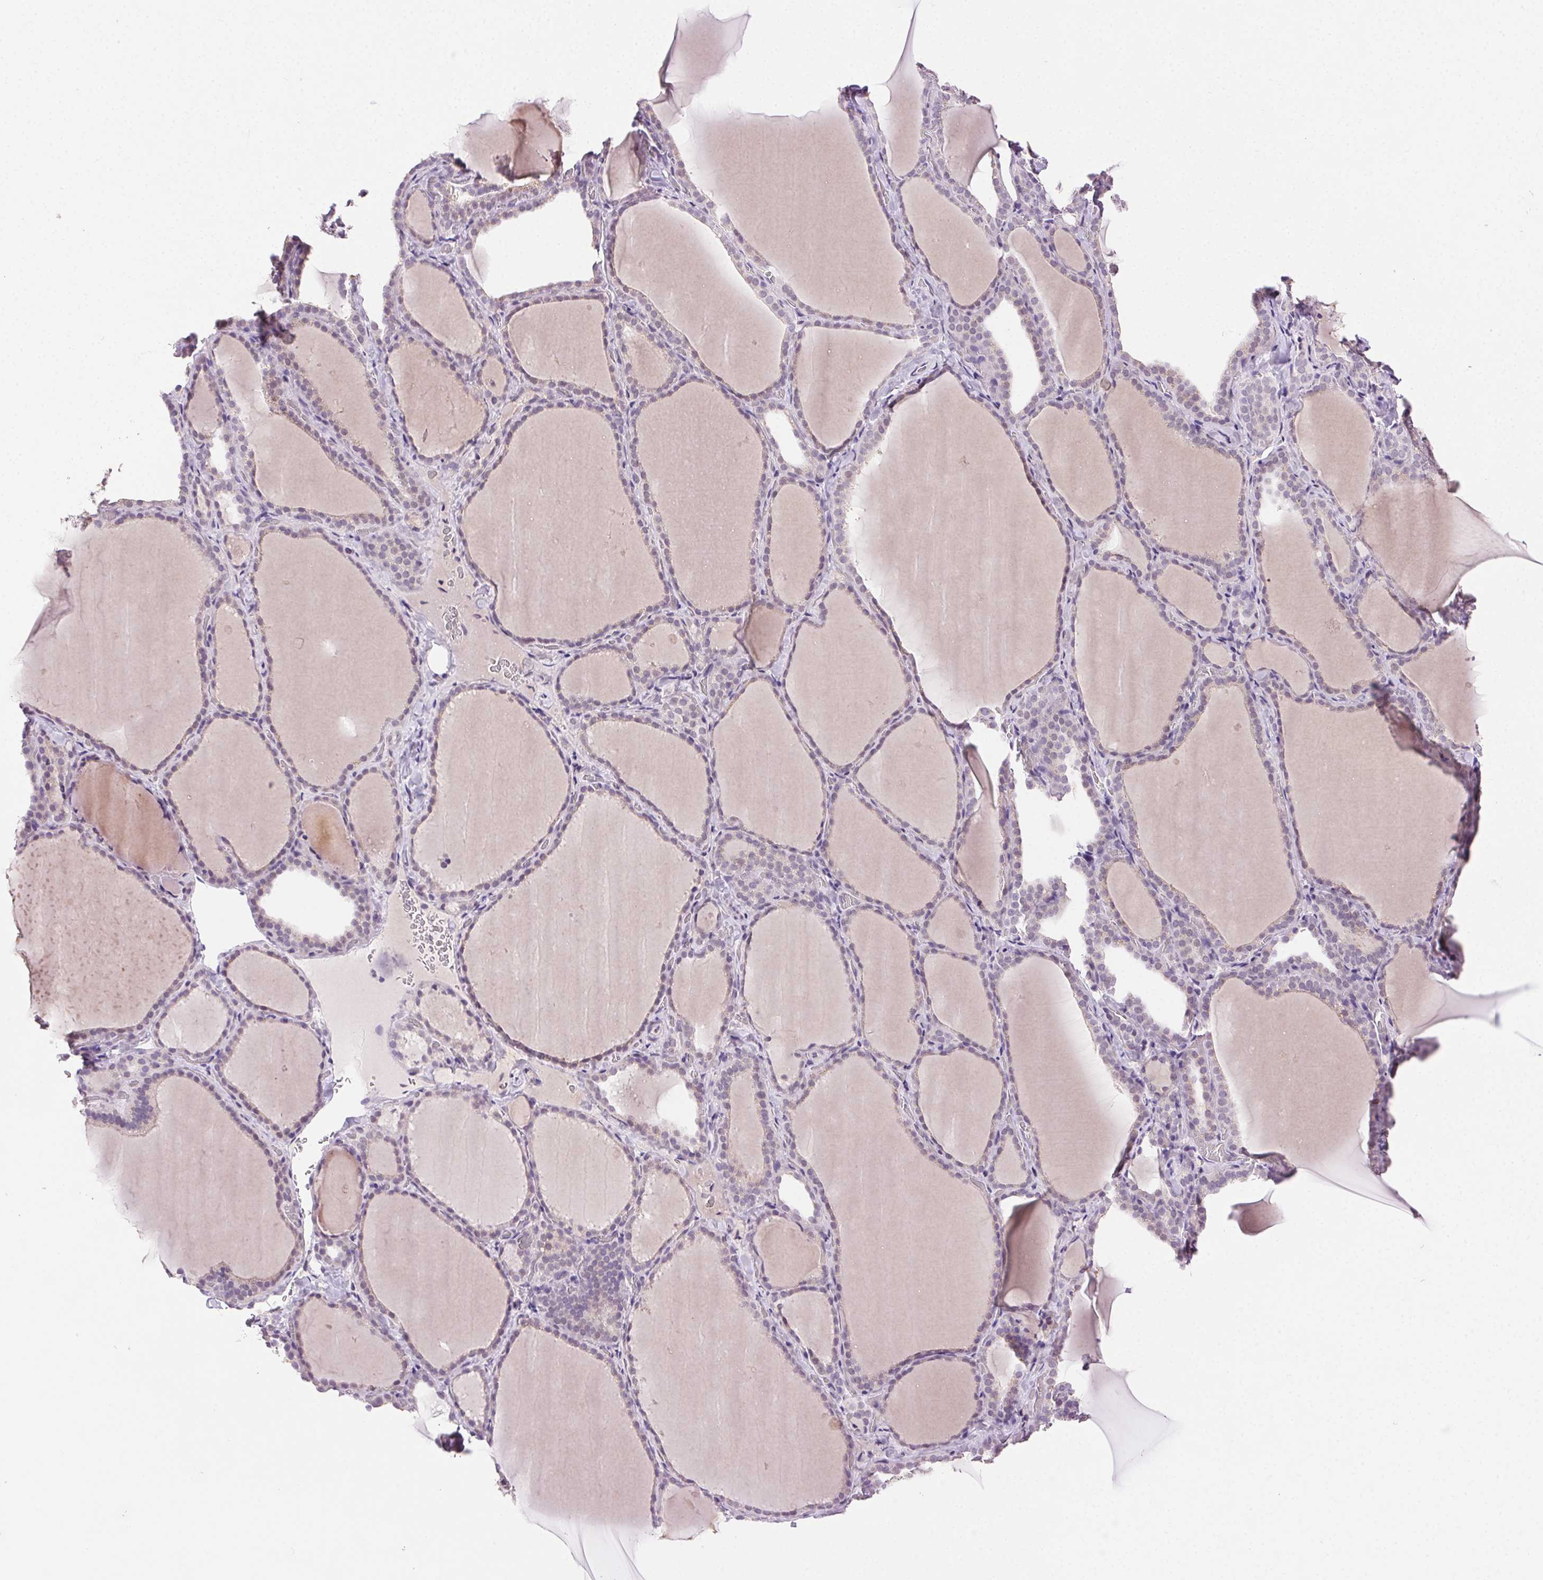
{"staining": {"intensity": "negative", "quantity": "none", "location": "none"}, "tissue": "thyroid gland", "cell_type": "Glandular cells", "image_type": "normal", "snomed": [{"axis": "morphology", "description": "Normal tissue, NOS"}, {"axis": "topography", "description": "Thyroid gland"}], "caption": "High power microscopy micrograph of an immunohistochemistry (IHC) photomicrograph of unremarkable thyroid gland, revealing no significant expression in glandular cells. (DAB immunohistochemistry, high magnification).", "gene": "CLDN10", "patient": {"sex": "female", "age": 22}}